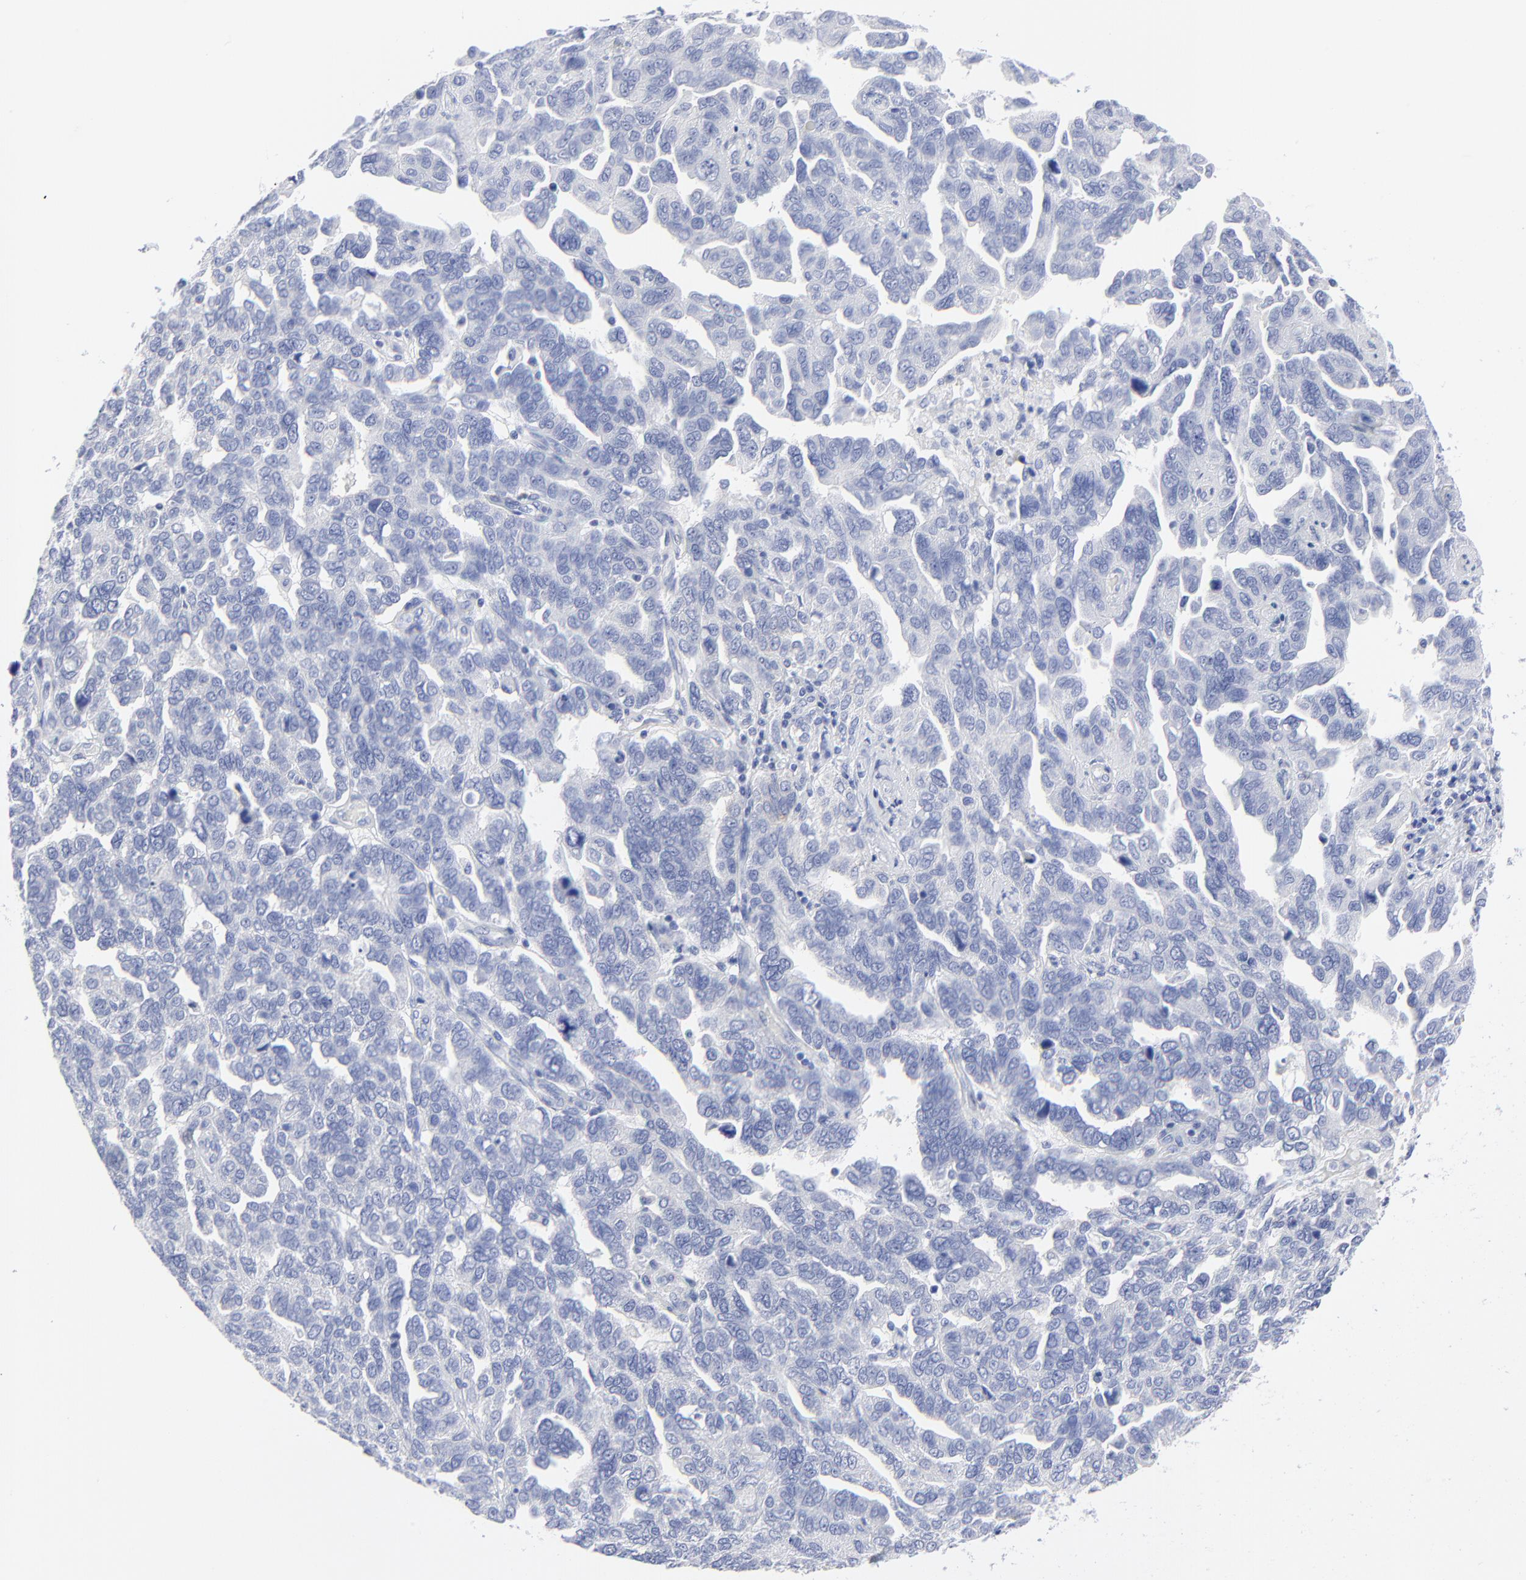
{"staining": {"intensity": "negative", "quantity": "none", "location": "none"}, "tissue": "ovarian cancer", "cell_type": "Tumor cells", "image_type": "cancer", "snomed": [{"axis": "morphology", "description": "Cystadenocarcinoma, serous, NOS"}, {"axis": "topography", "description": "Ovary"}], "caption": "High power microscopy micrograph of an immunohistochemistry photomicrograph of ovarian serous cystadenocarcinoma, revealing no significant expression in tumor cells.", "gene": "PSD3", "patient": {"sex": "female", "age": 64}}